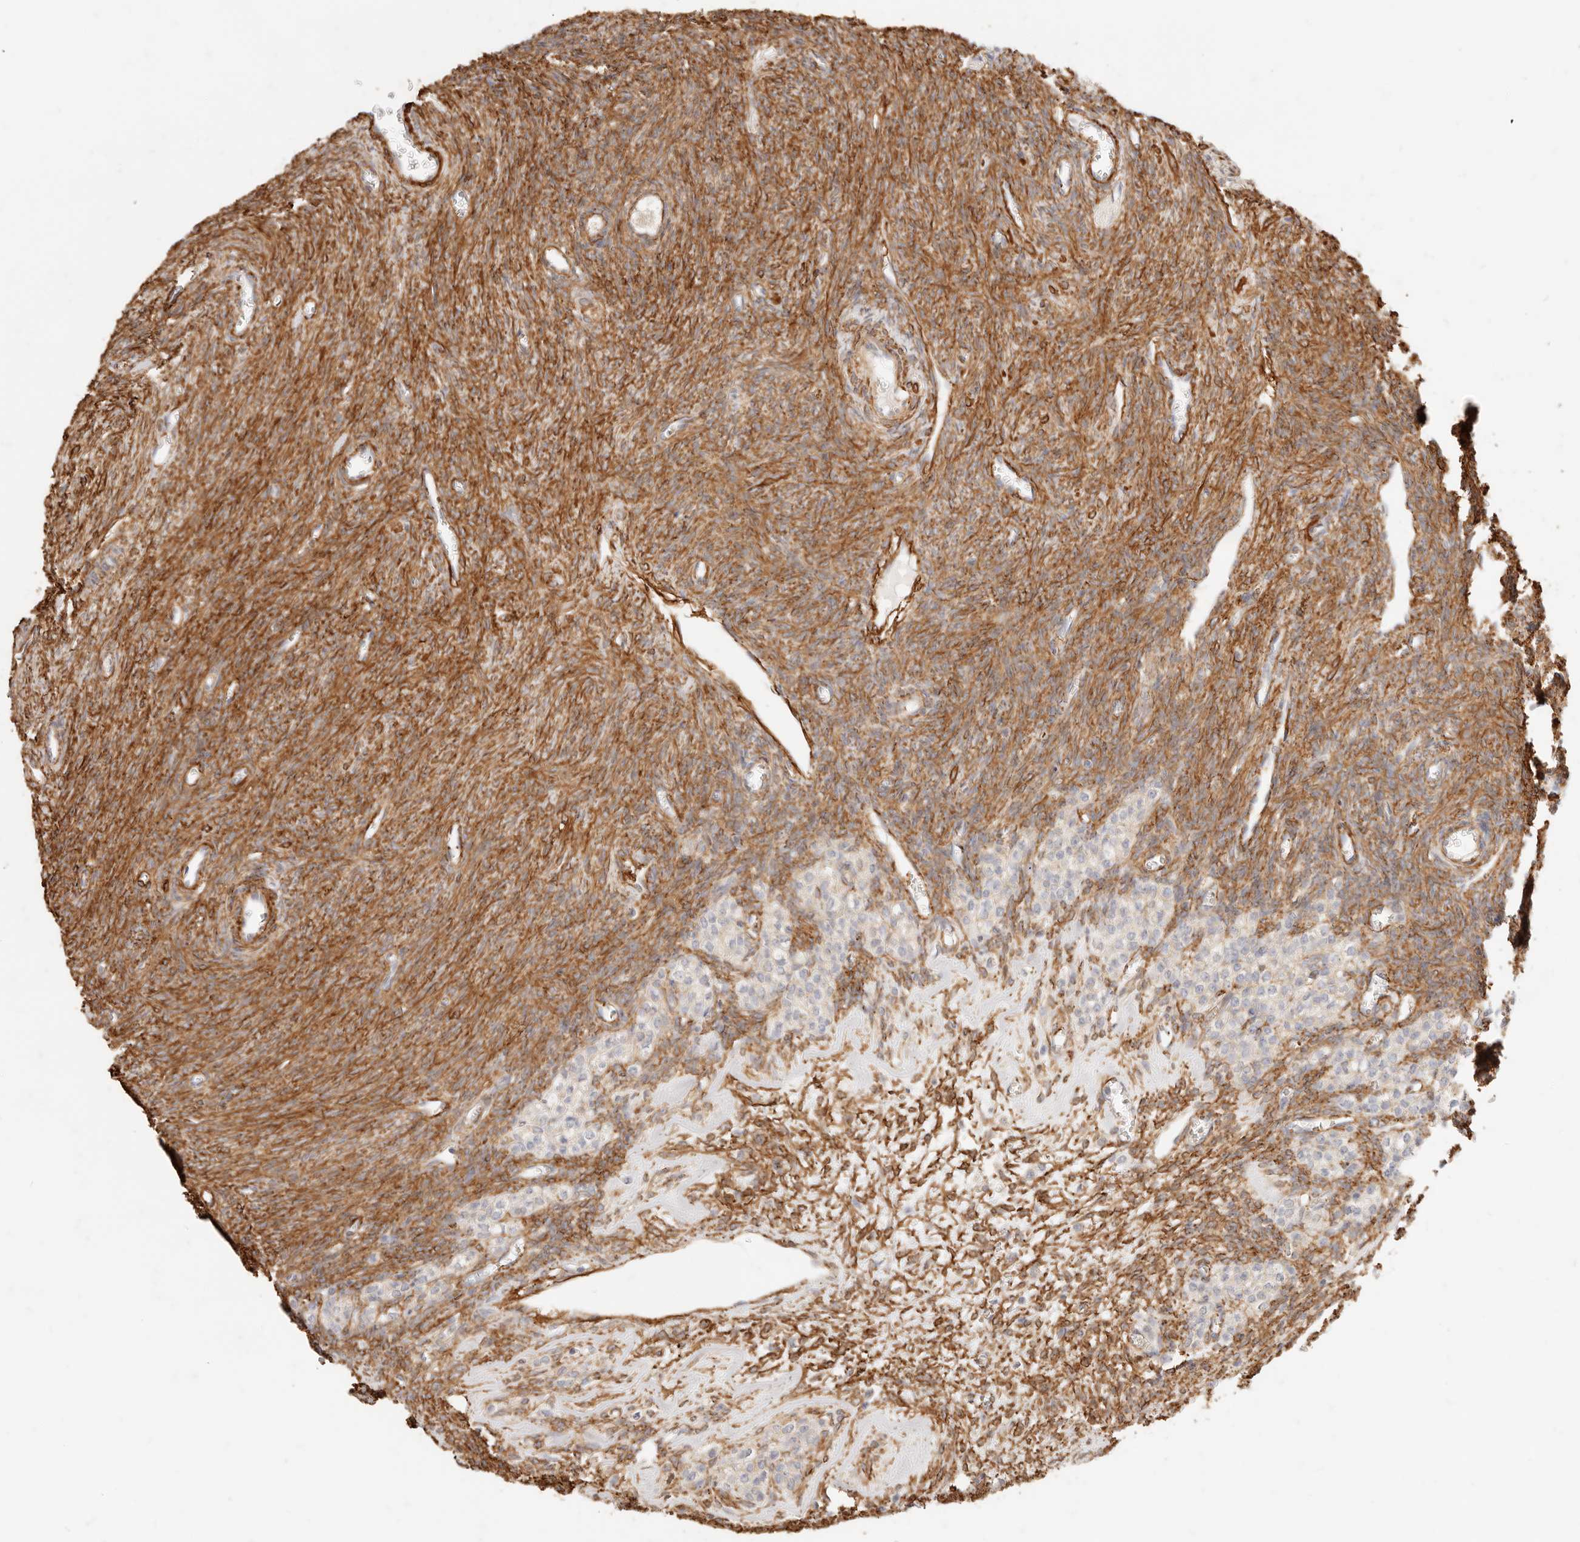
{"staining": {"intensity": "weak", "quantity": ">75%", "location": "cytoplasmic/membranous"}, "tissue": "ovary", "cell_type": "Follicle cells", "image_type": "normal", "snomed": [{"axis": "morphology", "description": "Normal tissue, NOS"}, {"axis": "topography", "description": "Ovary"}], "caption": "Immunohistochemical staining of unremarkable ovary displays weak cytoplasmic/membranous protein expression in approximately >75% of follicle cells. The protein of interest is shown in brown color, while the nuclei are stained blue.", "gene": "TMTC2", "patient": {"sex": "female", "age": 27}}